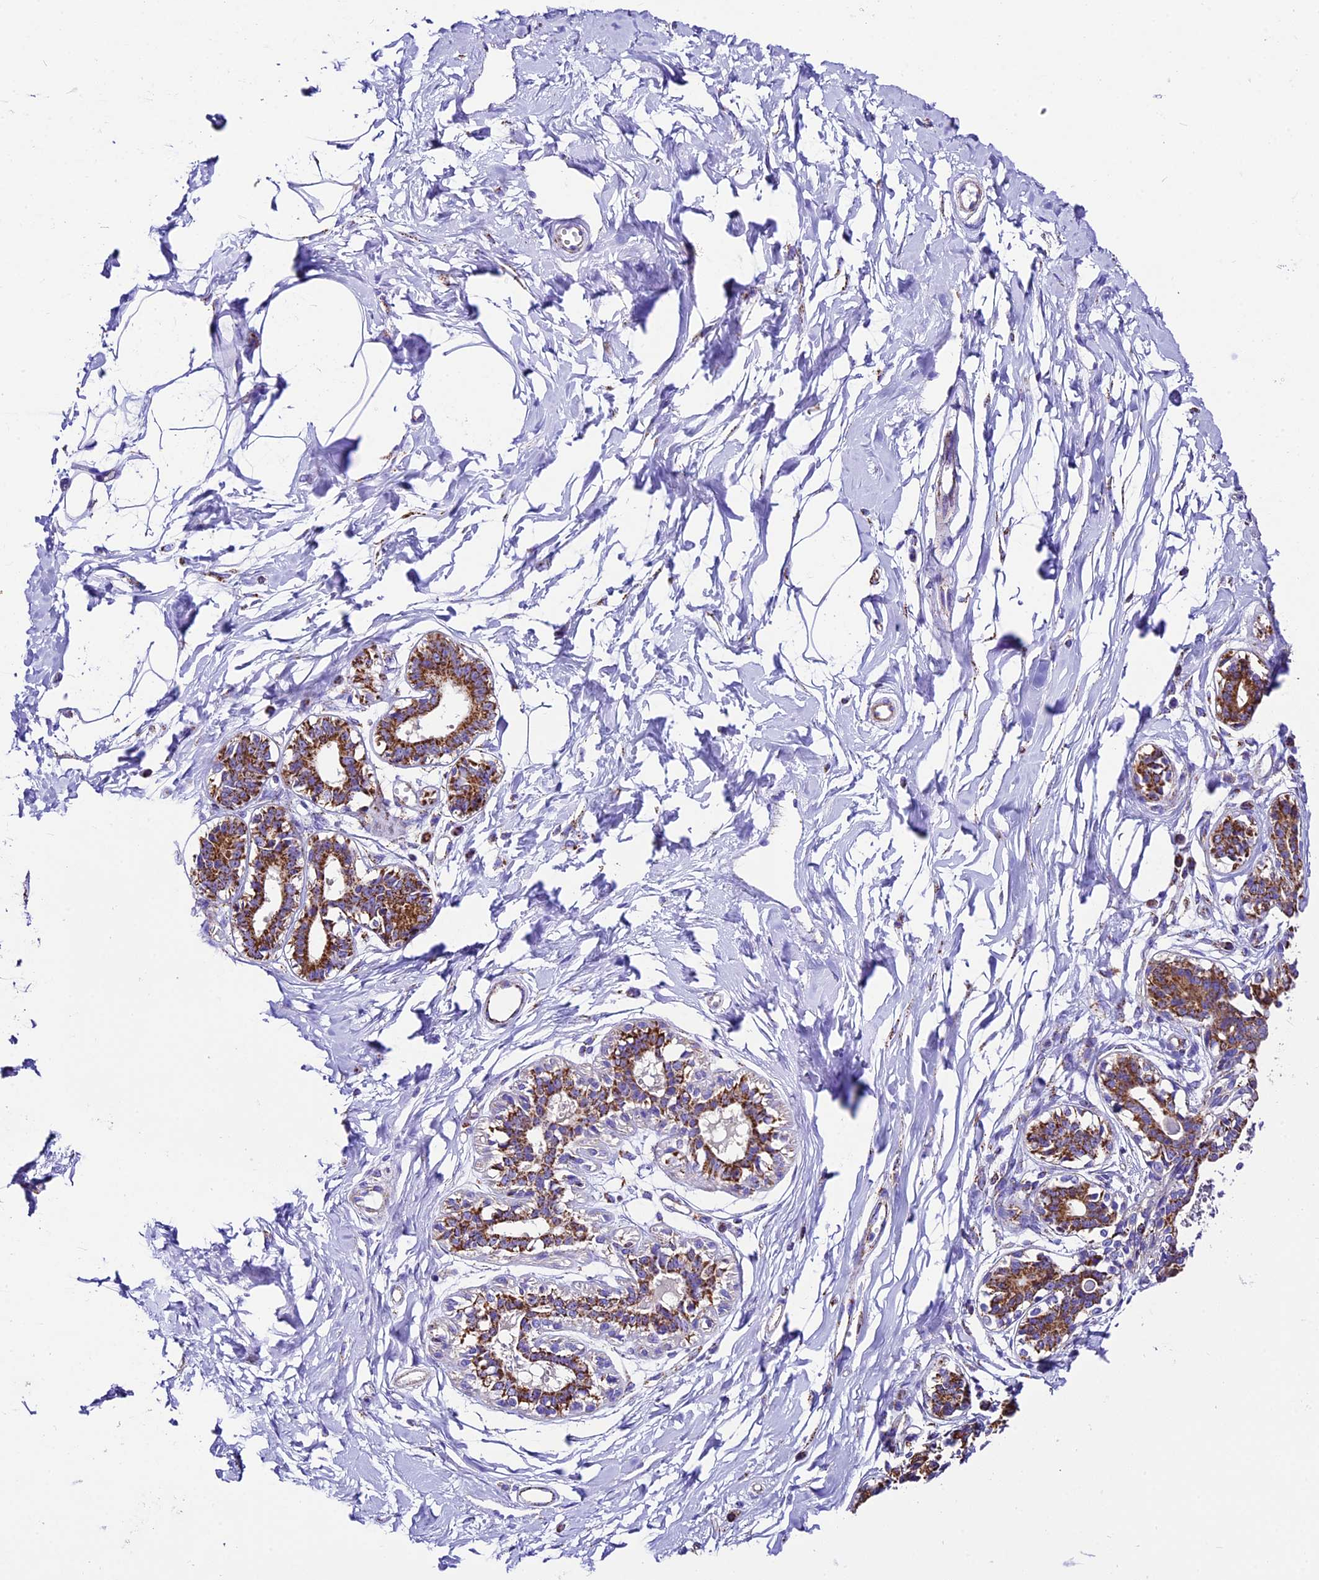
{"staining": {"intensity": "negative", "quantity": "none", "location": "none"}, "tissue": "breast", "cell_type": "Adipocytes", "image_type": "normal", "snomed": [{"axis": "morphology", "description": "Normal tissue, NOS"}, {"axis": "topography", "description": "Breast"}], "caption": "Photomicrograph shows no significant protein positivity in adipocytes of benign breast. (Brightfield microscopy of DAB (3,3'-diaminobenzidine) IHC at high magnification).", "gene": "DCAF5", "patient": {"sex": "female", "age": 45}}